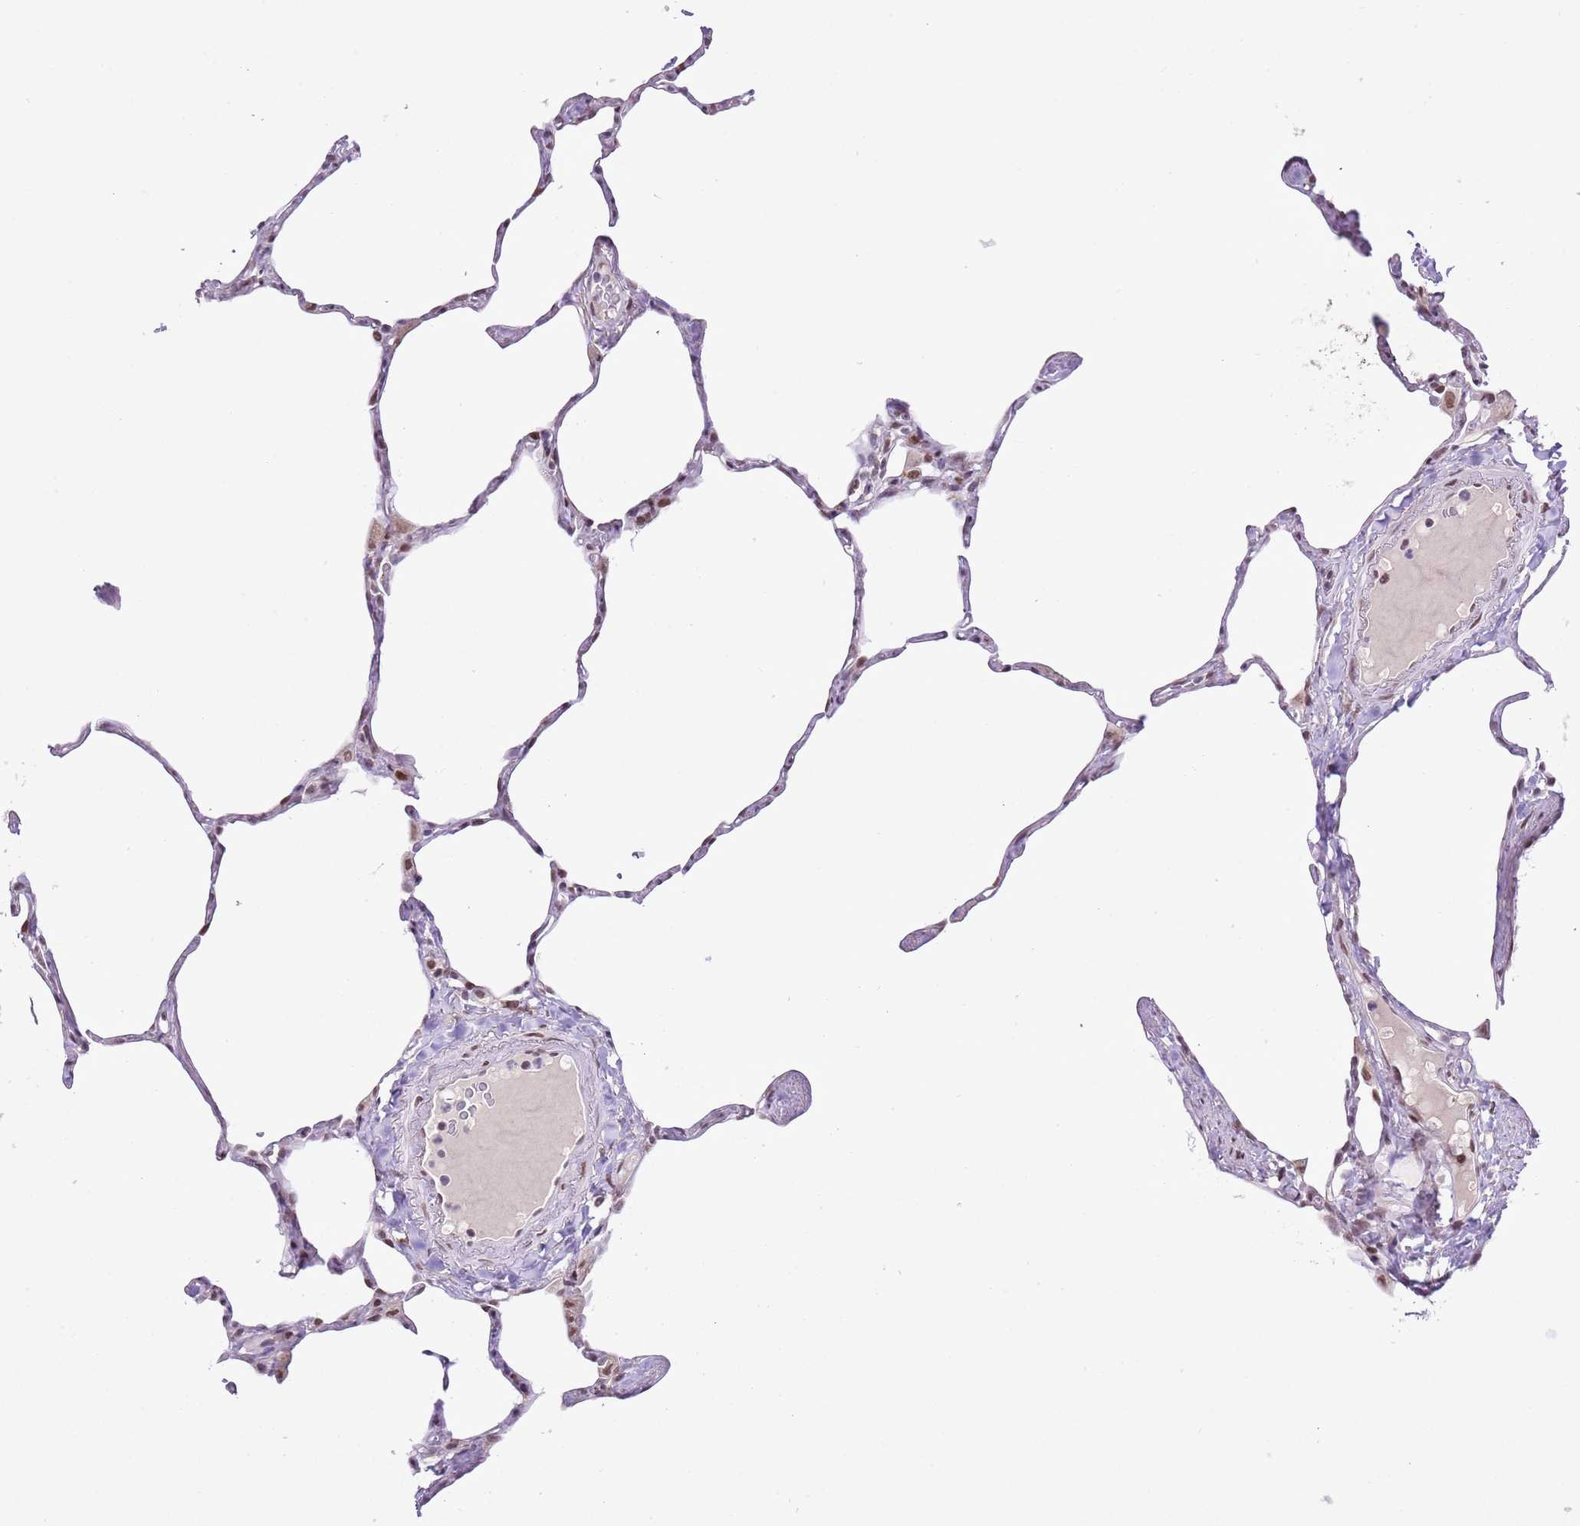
{"staining": {"intensity": "moderate", "quantity": "<25%", "location": "nuclear"}, "tissue": "lung", "cell_type": "Alveolar cells", "image_type": "normal", "snomed": [{"axis": "morphology", "description": "Normal tissue, NOS"}, {"axis": "topography", "description": "Lung"}], "caption": "IHC histopathology image of normal human lung stained for a protein (brown), which exhibits low levels of moderate nuclear staining in approximately <25% of alveolar cells.", "gene": "NACC2", "patient": {"sex": "male", "age": 65}}